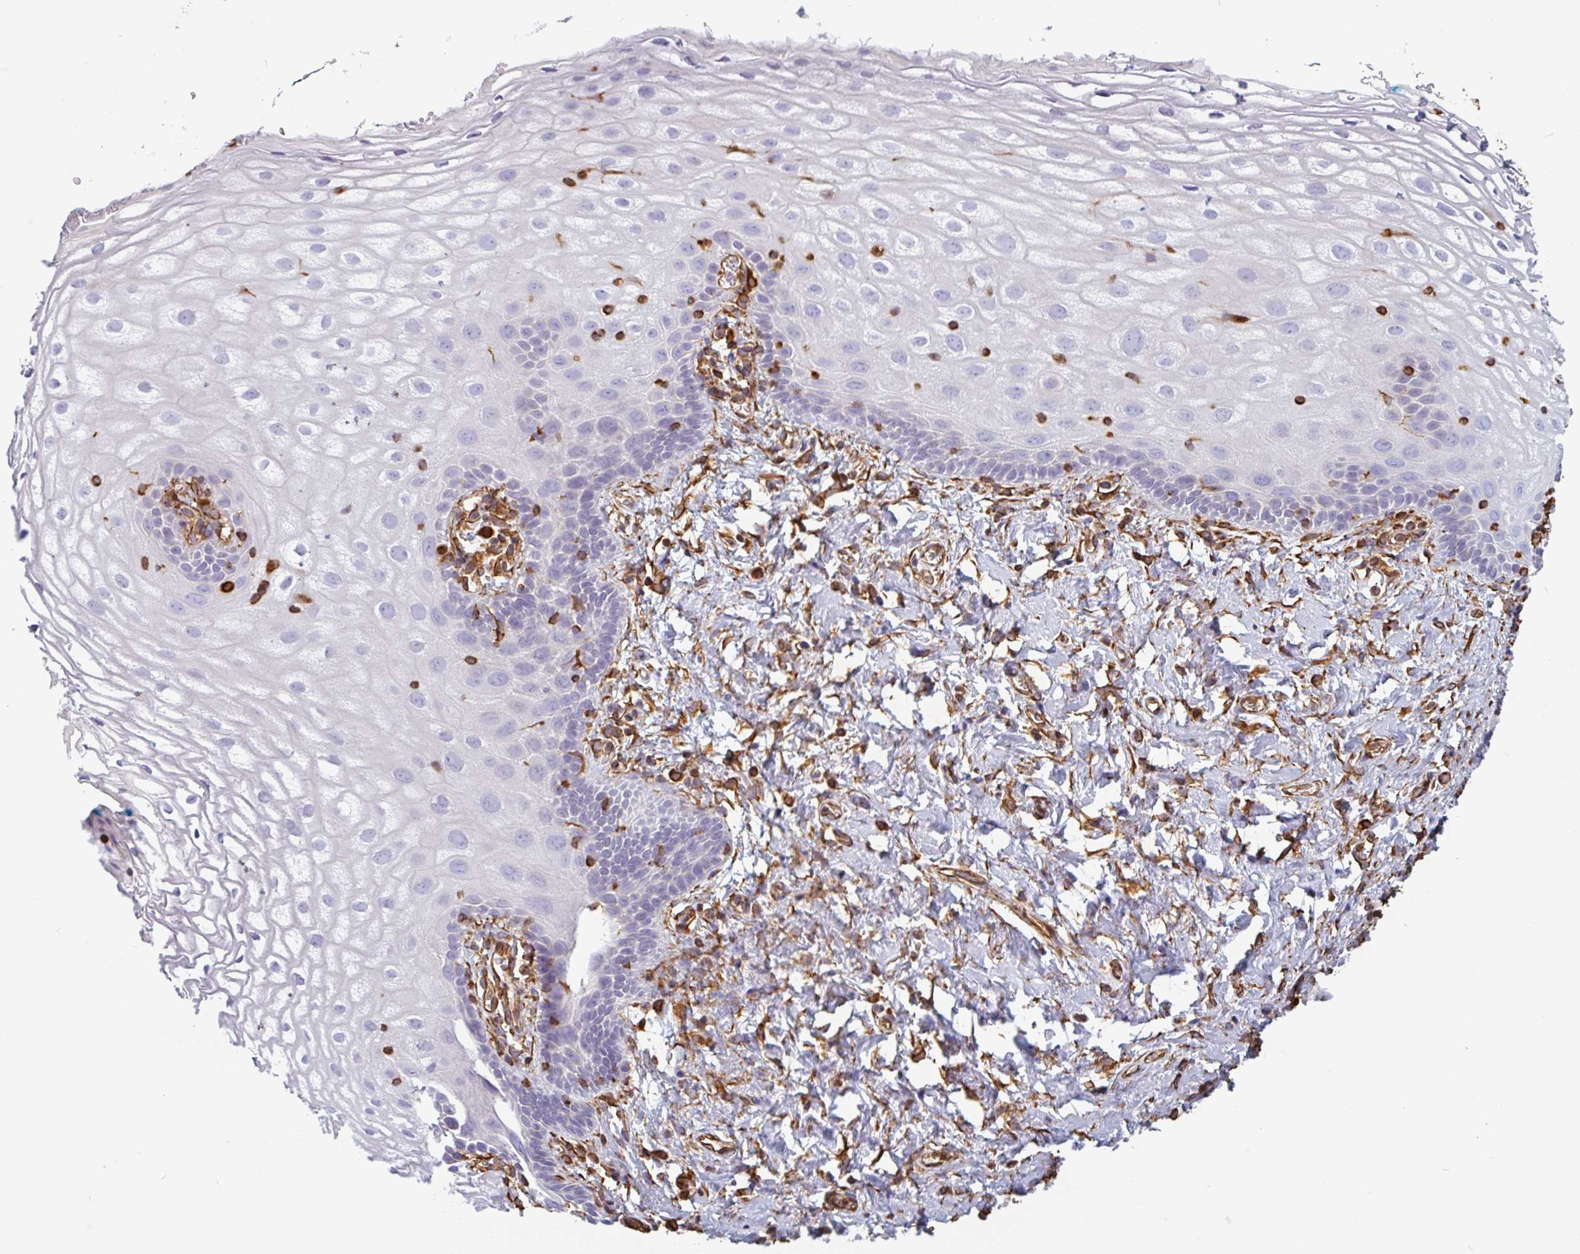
{"staining": {"intensity": "negative", "quantity": "none", "location": "none"}, "tissue": "vagina", "cell_type": "Squamous epithelial cells", "image_type": "normal", "snomed": [{"axis": "morphology", "description": "Normal tissue, NOS"}, {"axis": "morphology", "description": "Adenocarcinoma, NOS"}, {"axis": "topography", "description": "Rectum"}, {"axis": "topography", "description": "Vagina"}, {"axis": "topography", "description": "Peripheral nerve tissue"}], "caption": "This histopathology image is of unremarkable vagina stained with immunohistochemistry to label a protein in brown with the nuclei are counter-stained blue. There is no expression in squamous epithelial cells.", "gene": "PPFIA1", "patient": {"sex": "female", "age": 71}}